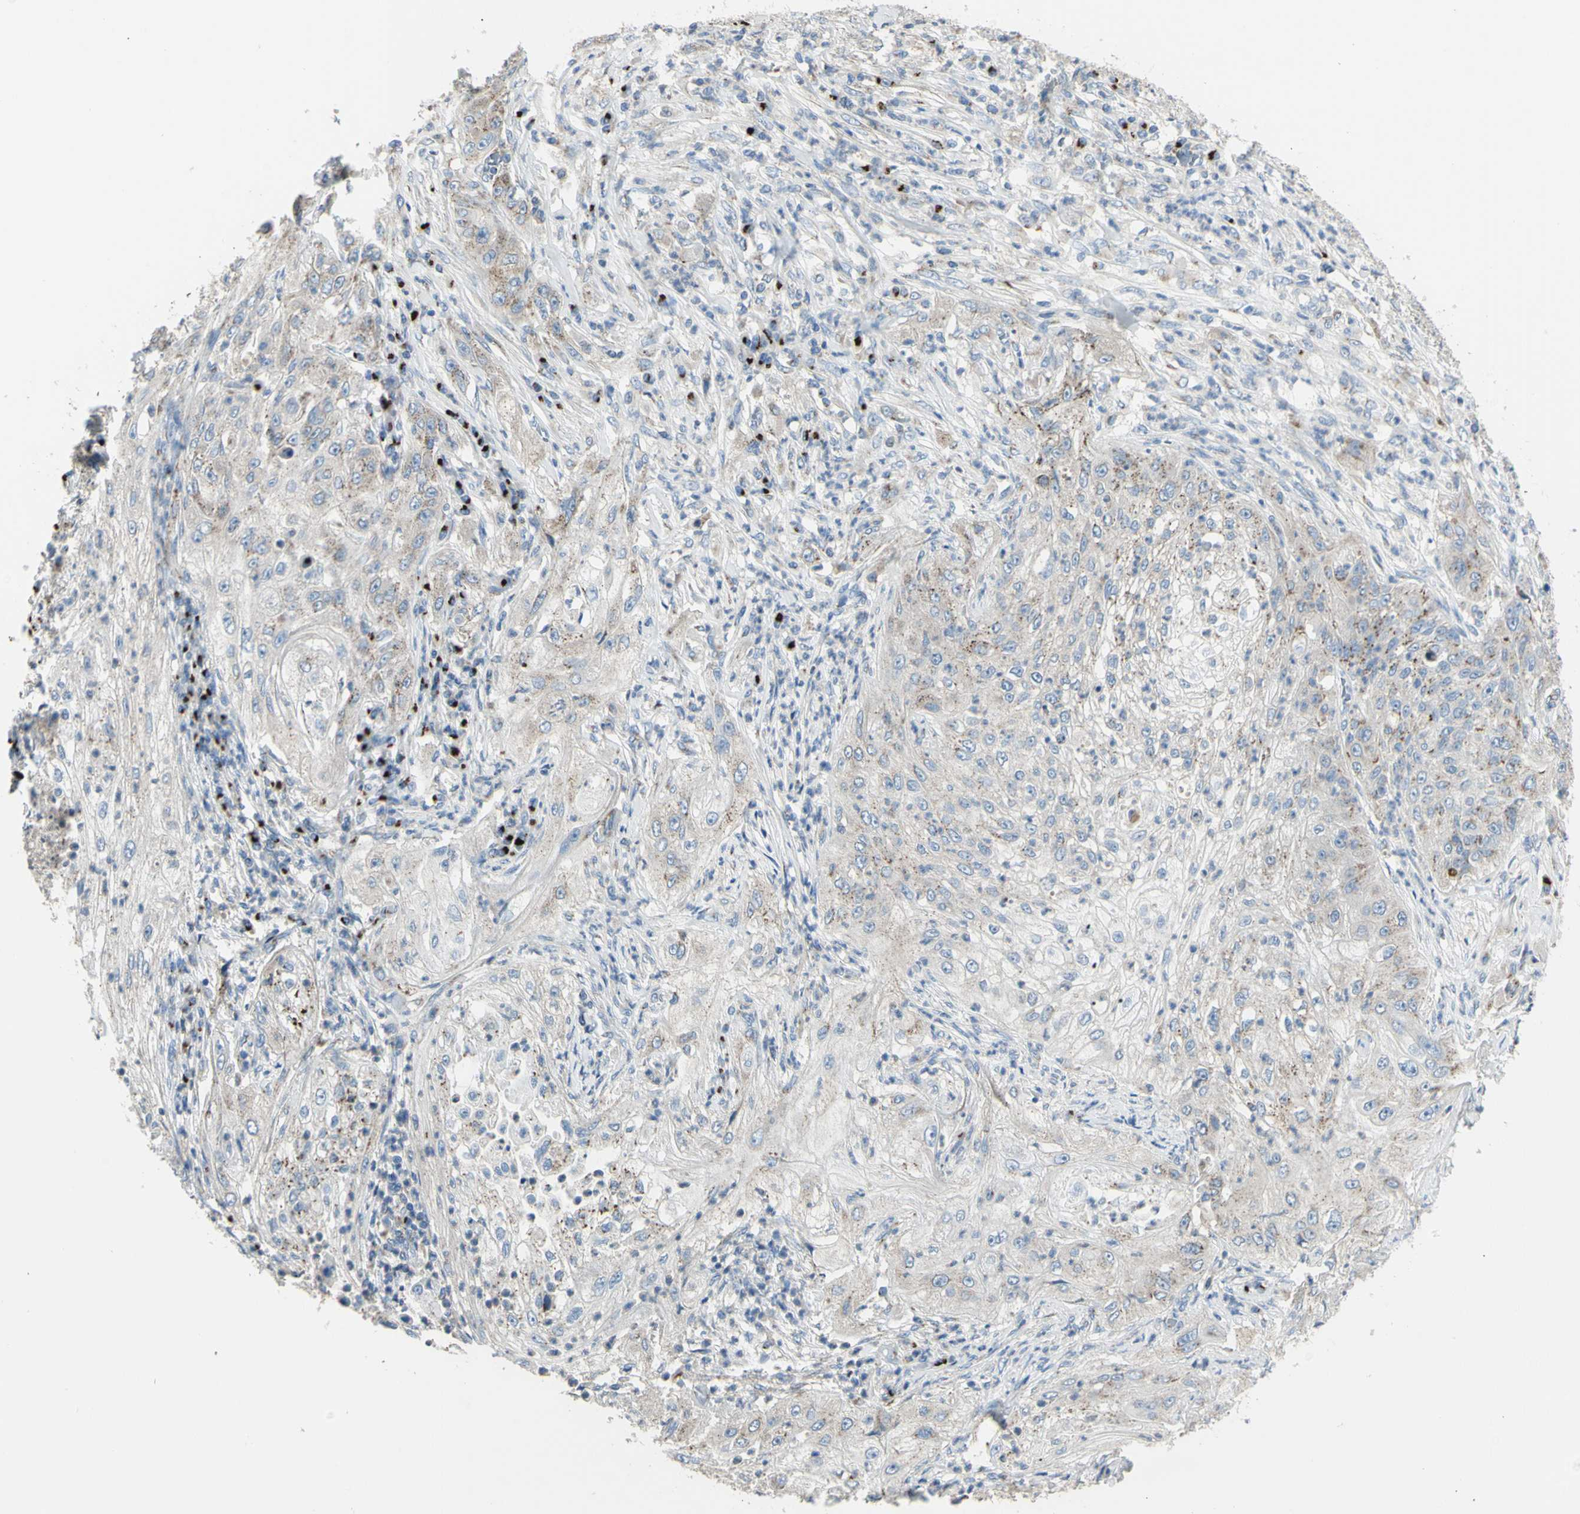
{"staining": {"intensity": "weak", "quantity": "<25%", "location": "cytoplasmic/membranous"}, "tissue": "lung cancer", "cell_type": "Tumor cells", "image_type": "cancer", "snomed": [{"axis": "morphology", "description": "Inflammation, NOS"}, {"axis": "morphology", "description": "Squamous cell carcinoma, NOS"}, {"axis": "topography", "description": "Lymph node"}, {"axis": "topography", "description": "Soft tissue"}, {"axis": "topography", "description": "Lung"}], "caption": "Lung cancer stained for a protein using immunohistochemistry shows no positivity tumor cells.", "gene": "B4GALT3", "patient": {"sex": "male", "age": 66}}